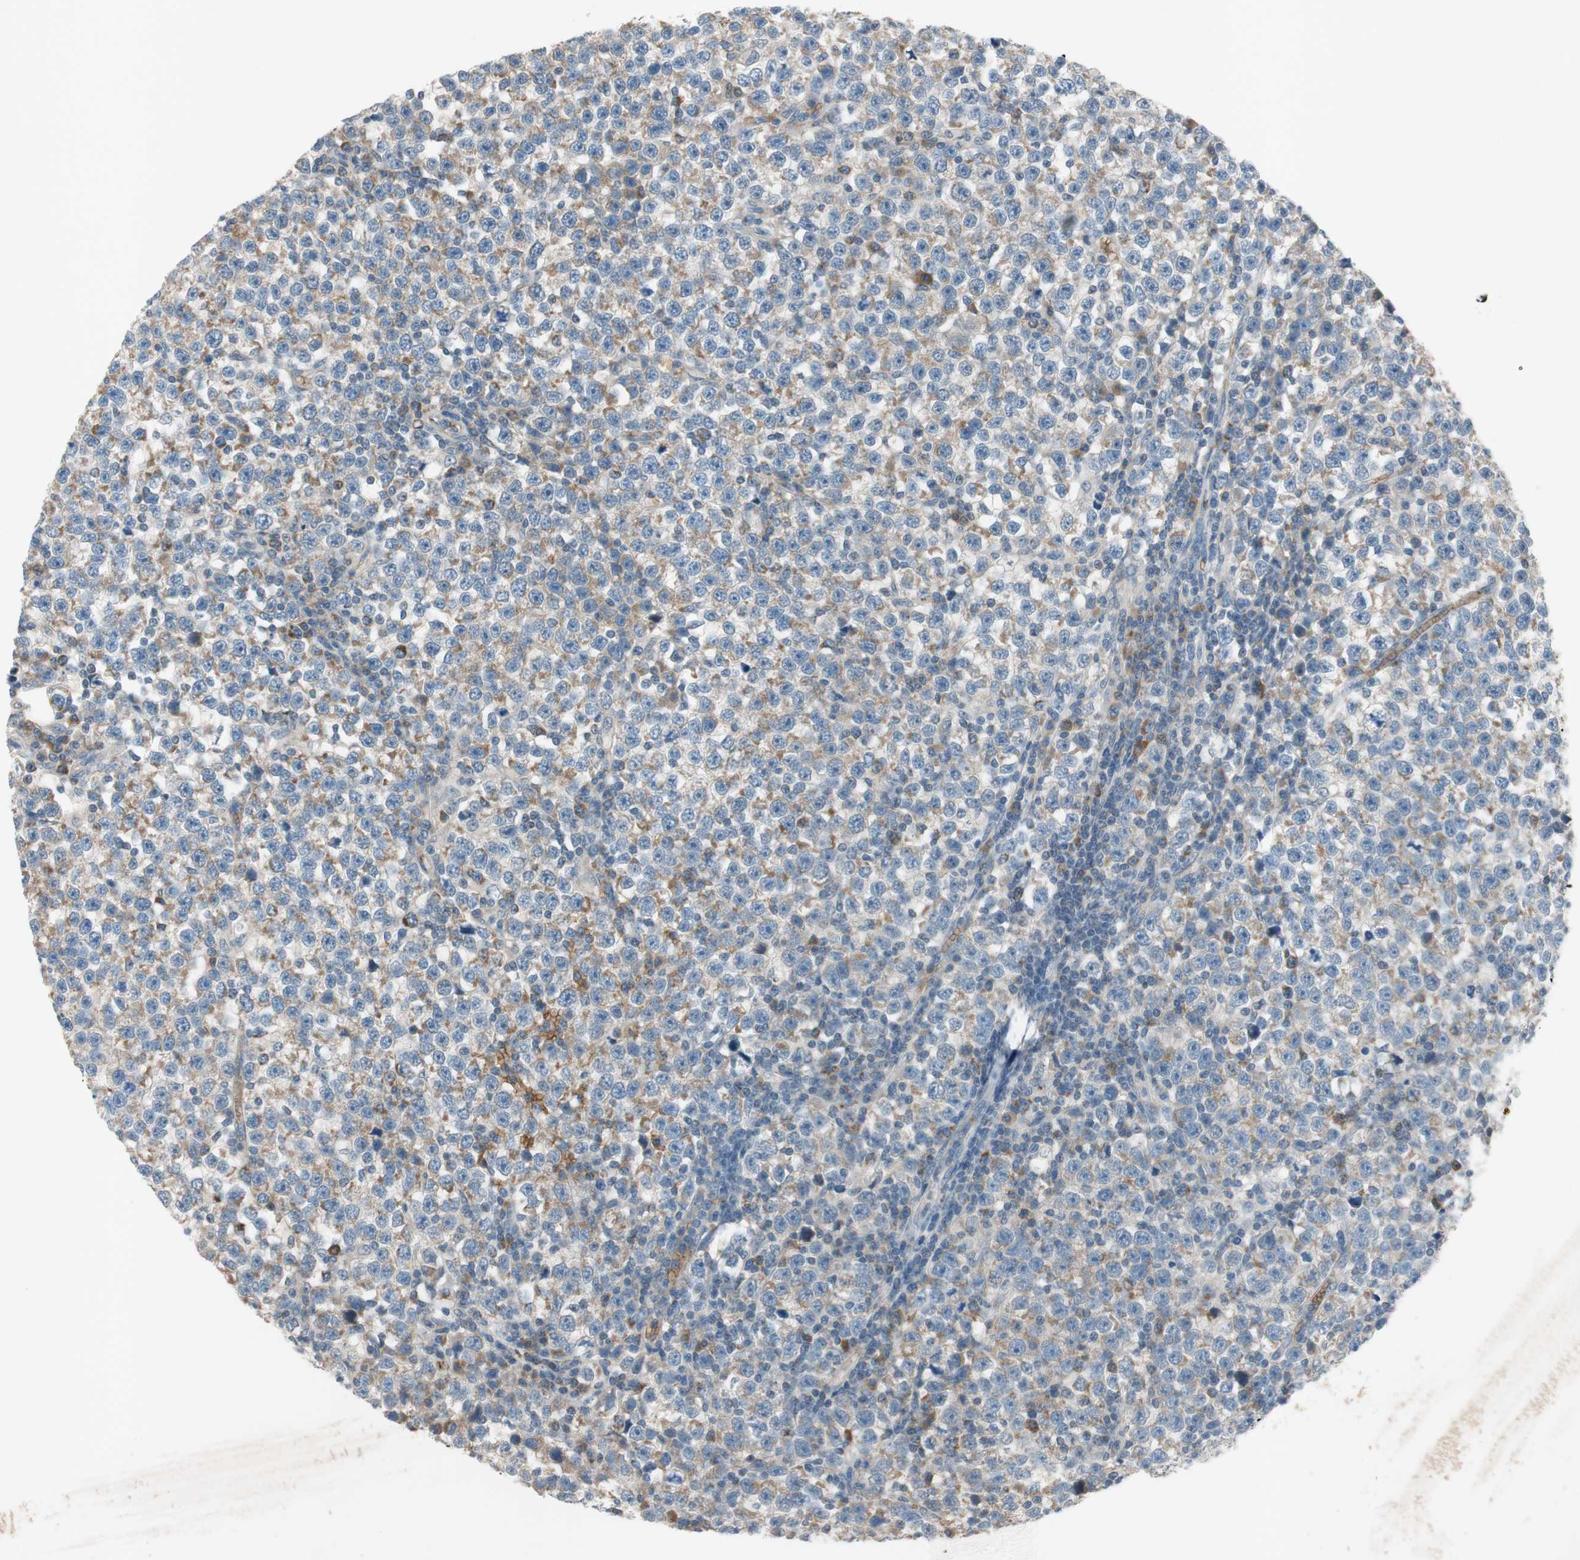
{"staining": {"intensity": "moderate", "quantity": "25%-75%", "location": "cytoplasmic/membranous"}, "tissue": "testis cancer", "cell_type": "Tumor cells", "image_type": "cancer", "snomed": [{"axis": "morphology", "description": "Seminoma, NOS"}, {"axis": "topography", "description": "Testis"}], "caption": "Testis cancer (seminoma) stained for a protein exhibits moderate cytoplasmic/membranous positivity in tumor cells.", "gene": "GYPC", "patient": {"sex": "male", "age": 43}}